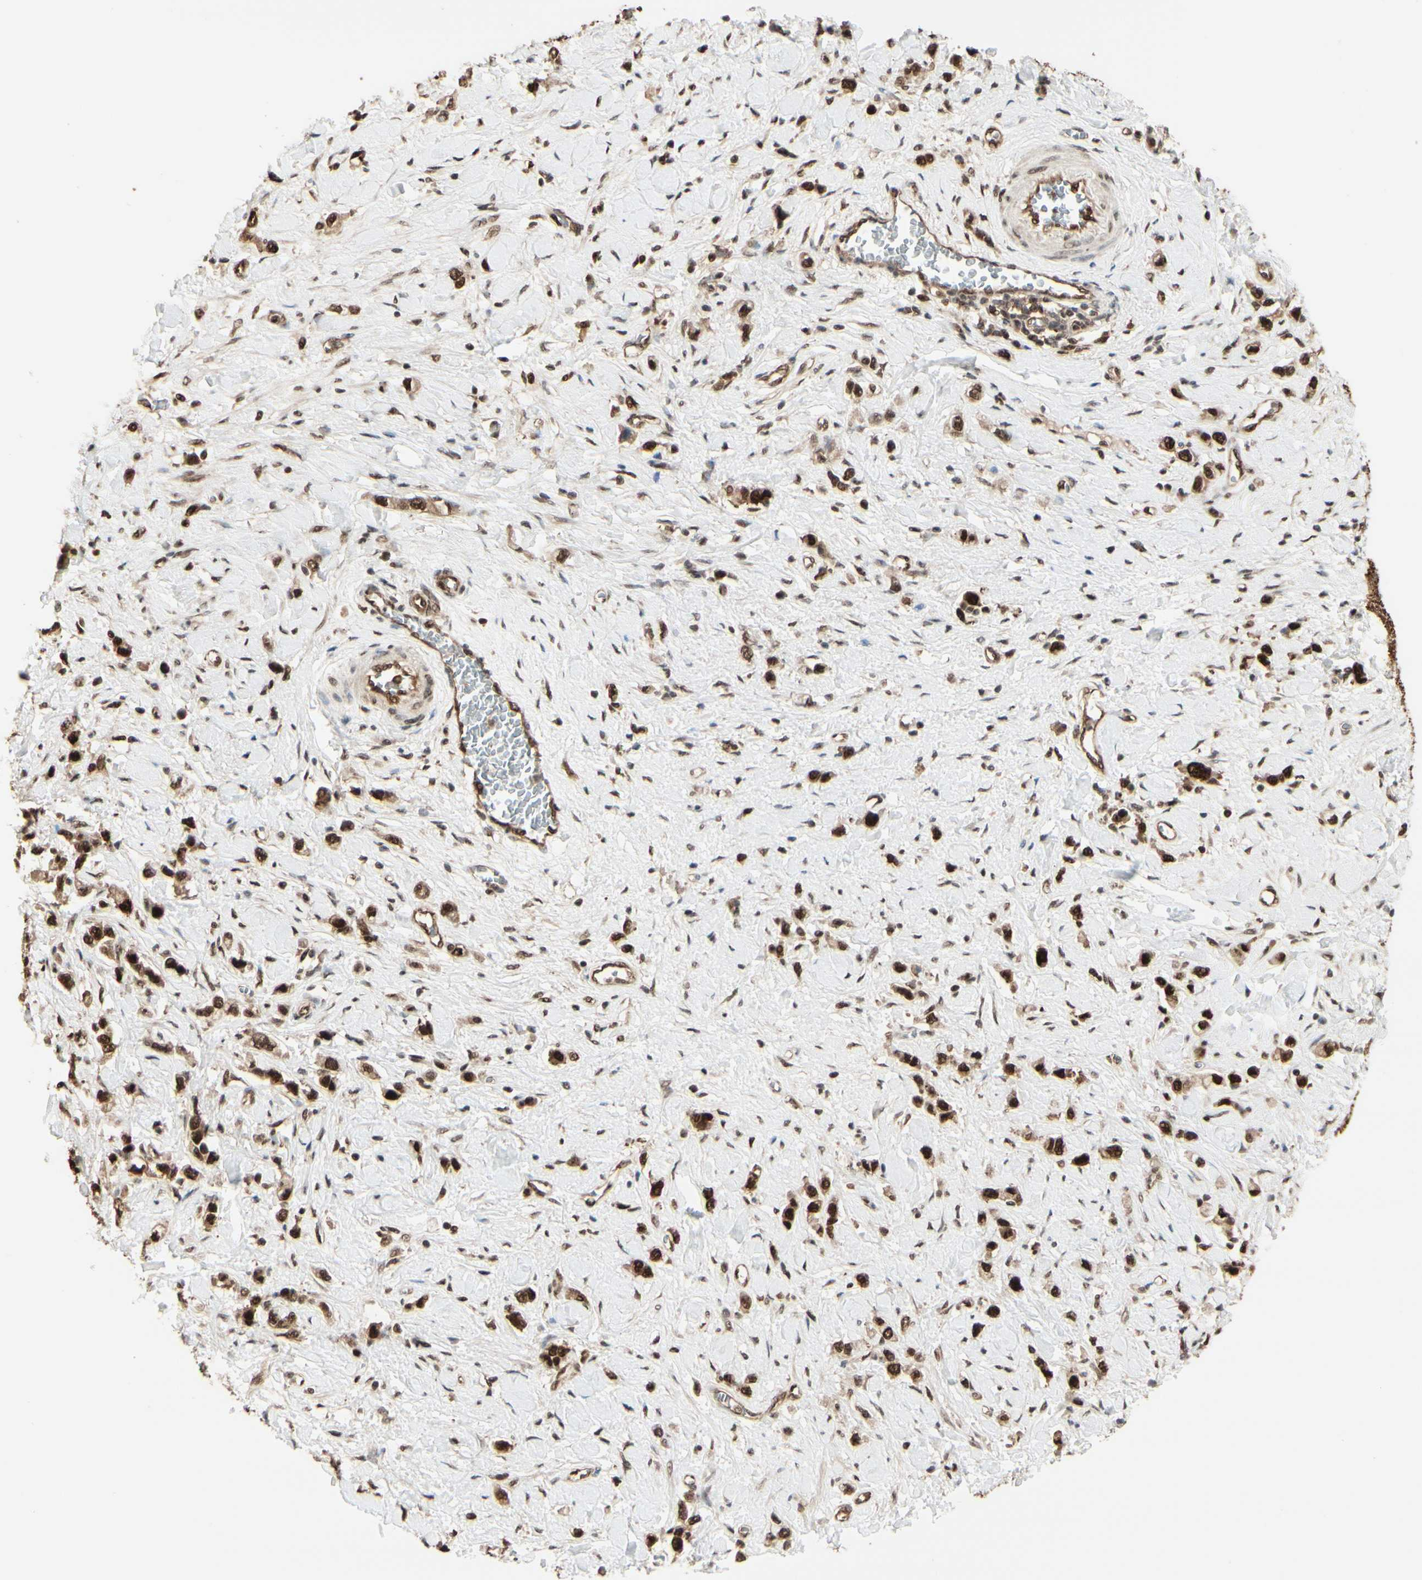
{"staining": {"intensity": "strong", "quantity": ">75%", "location": "cytoplasmic/membranous,nuclear"}, "tissue": "stomach cancer", "cell_type": "Tumor cells", "image_type": "cancer", "snomed": [{"axis": "morphology", "description": "Normal tissue, NOS"}, {"axis": "morphology", "description": "Adenocarcinoma, NOS"}, {"axis": "topography", "description": "Stomach, upper"}, {"axis": "topography", "description": "Stomach"}], "caption": "Stomach cancer stained for a protein reveals strong cytoplasmic/membranous and nuclear positivity in tumor cells.", "gene": "HSF1", "patient": {"sex": "female", "age": 65}}